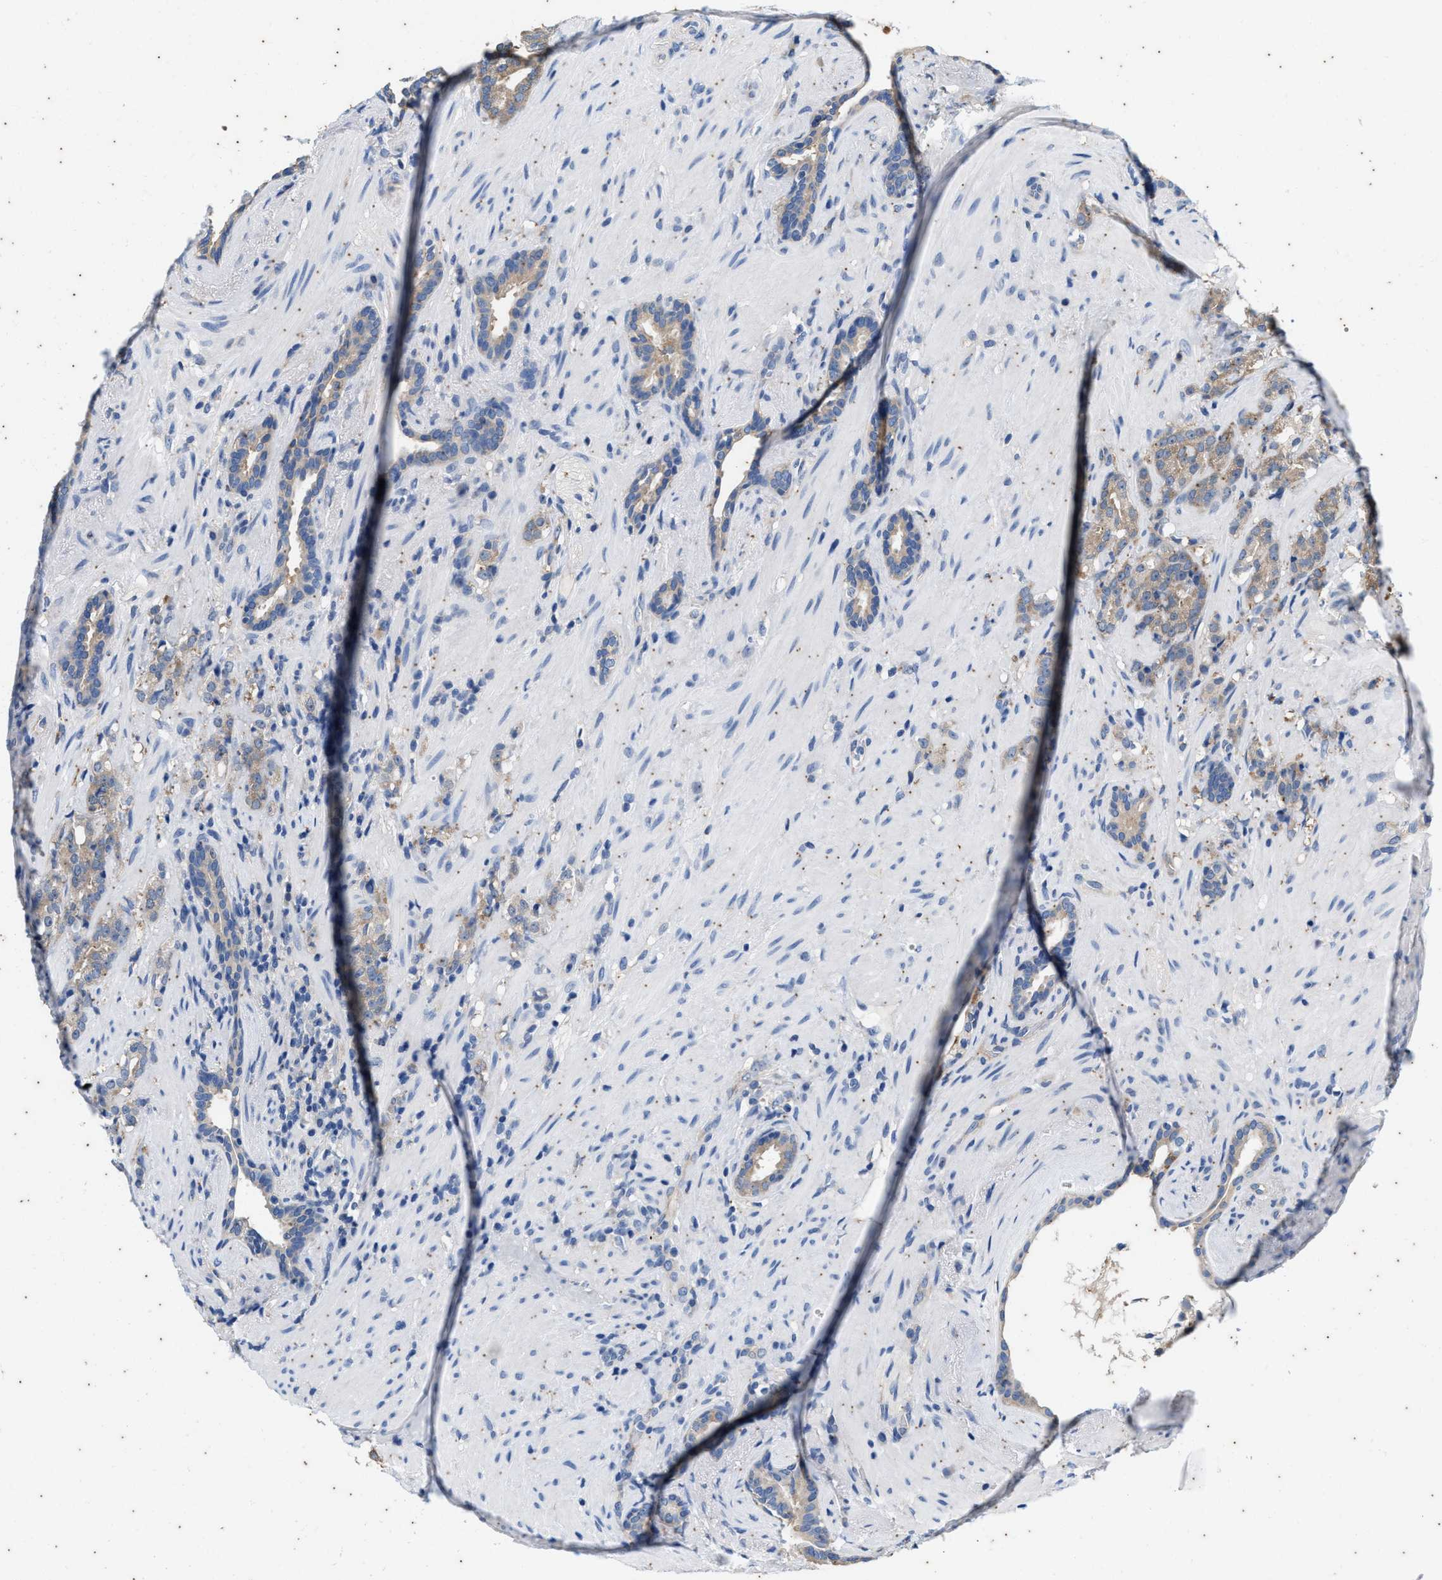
{"staining": {"intensity": "weak", "quantity": ">75%", "location": "cytoplasmic/membranous"}, "tissue": "prostate cancer", "cell_type": "Tumor cells", "image_type": "cancer", "snomed": [{"axis": "morphology", "description": "Adenocarcinoma, High grade"}, {"axis": "topography", "description": "Prostate"}], "caption": "IHC image of human high-grade adenocarcinoma (prostate) stained for a protein (brown), which exhibits low levels of weak cytoplasmic/membranous expression in approximately >75% of tumor cells.", "gene": "COX19", "patient": {"sex": "male", "age": 71}}